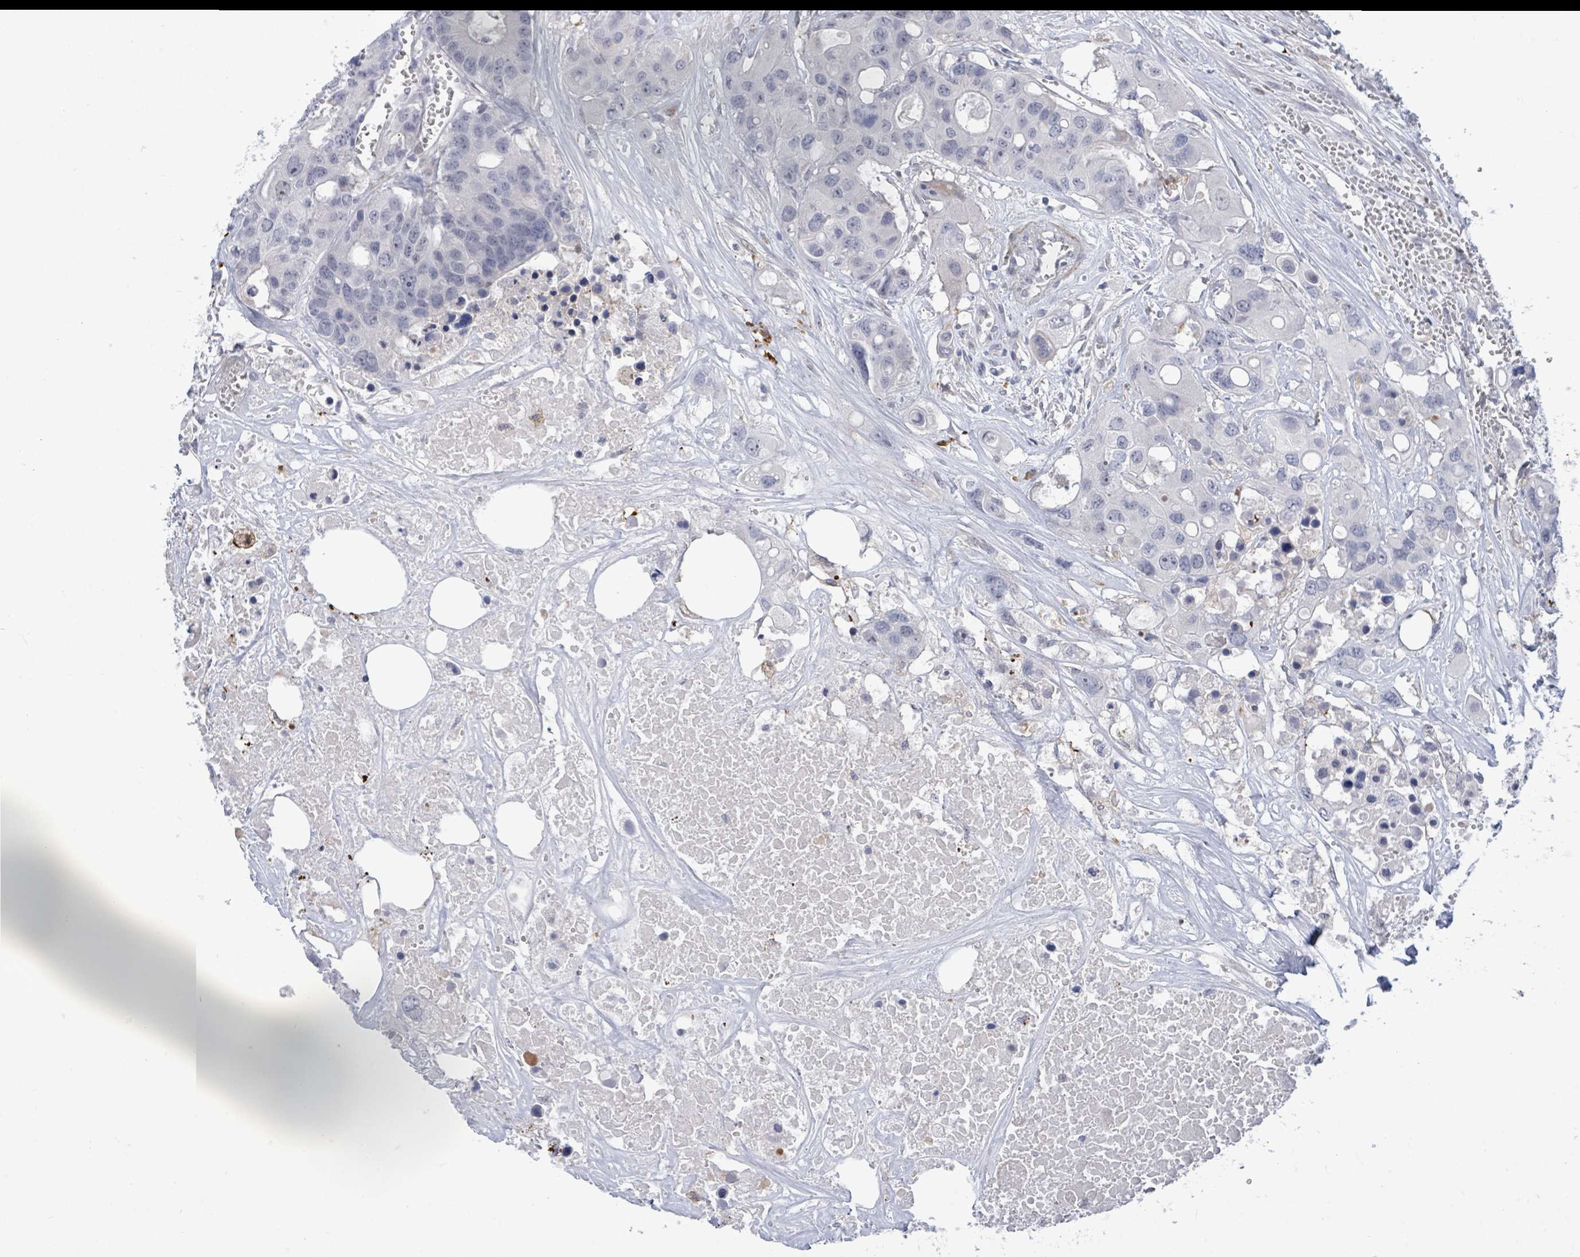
{"staining": {"intensity": "negative", "quantity": "none", "location": "none"}, "tissue": "colorectal cancer", "cell_type": "Tumor cells", "image_type": "cancer", "snomed": [{"axis": "morphology", "description": "Adenocarcinoma, NOS"}, {"axis": "topography", "description": "Colon"}], "caption": "Colorectal cancer (adenocarcinoma) was stained to show a protein in brown. There is no significant positivity in tumor cells.", "gene": "CT45A5", "patient": {"sex": "male", "age": 77}}